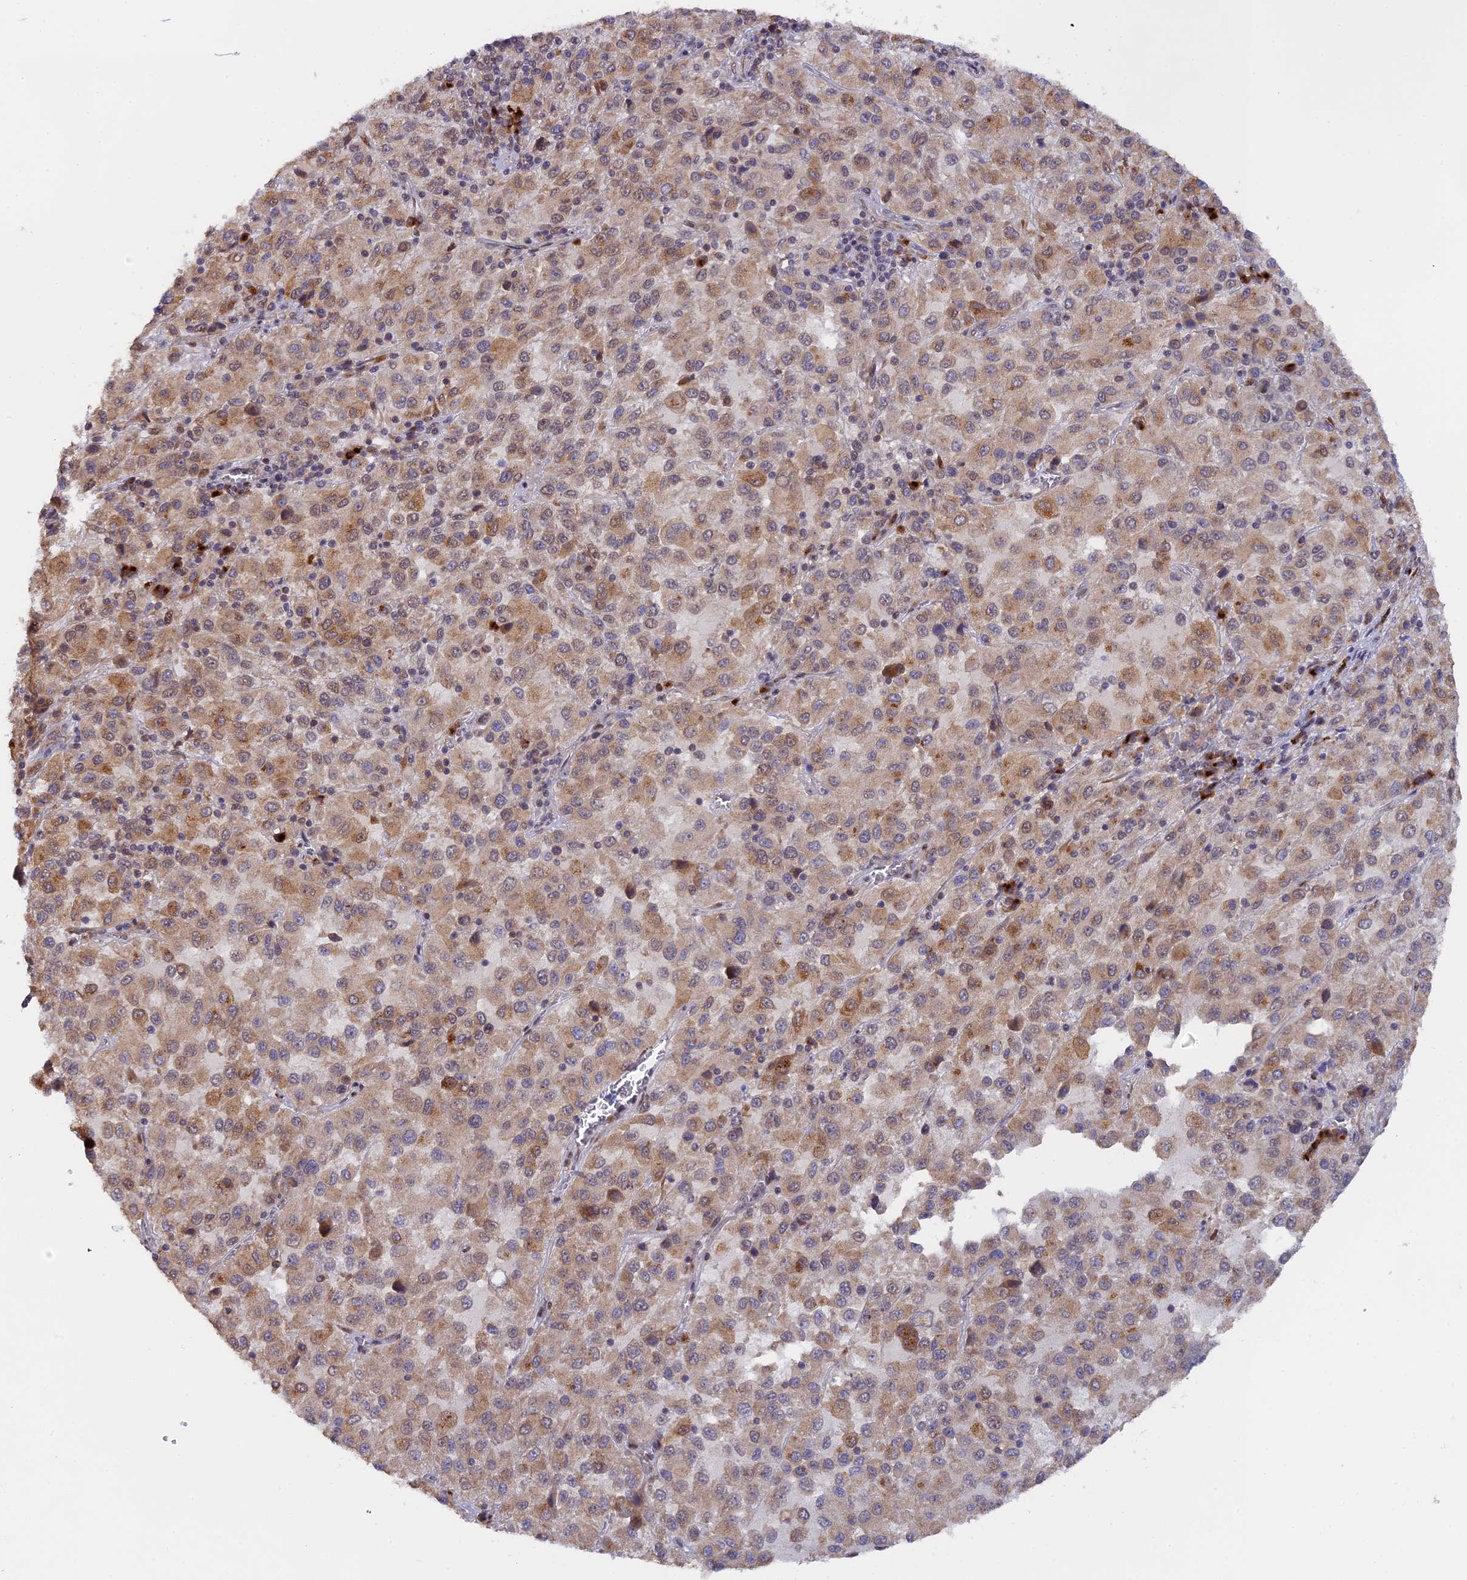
{"staining": {"intensity": "moderate", "quantity": ">75%", "location": "cytoplasmic/membranous"}, "tissue": "melanoma", "cell_type": "Tumor cells", "image_type": "cancer", "snomed": [{"axis": "morphology", "description": "Malignant melanoma, Metastatic site"}, {"axis": "topography", "description": "Lung"}], "caption": "Human malignant melanoma (metastatic site) stained with a brown dye demonstrates moderate cytoplasmic/membranous positive staining in about >75% of tumor cells.", "gene": "SNX17", "patient": {"sex": "male", "age": 64}}